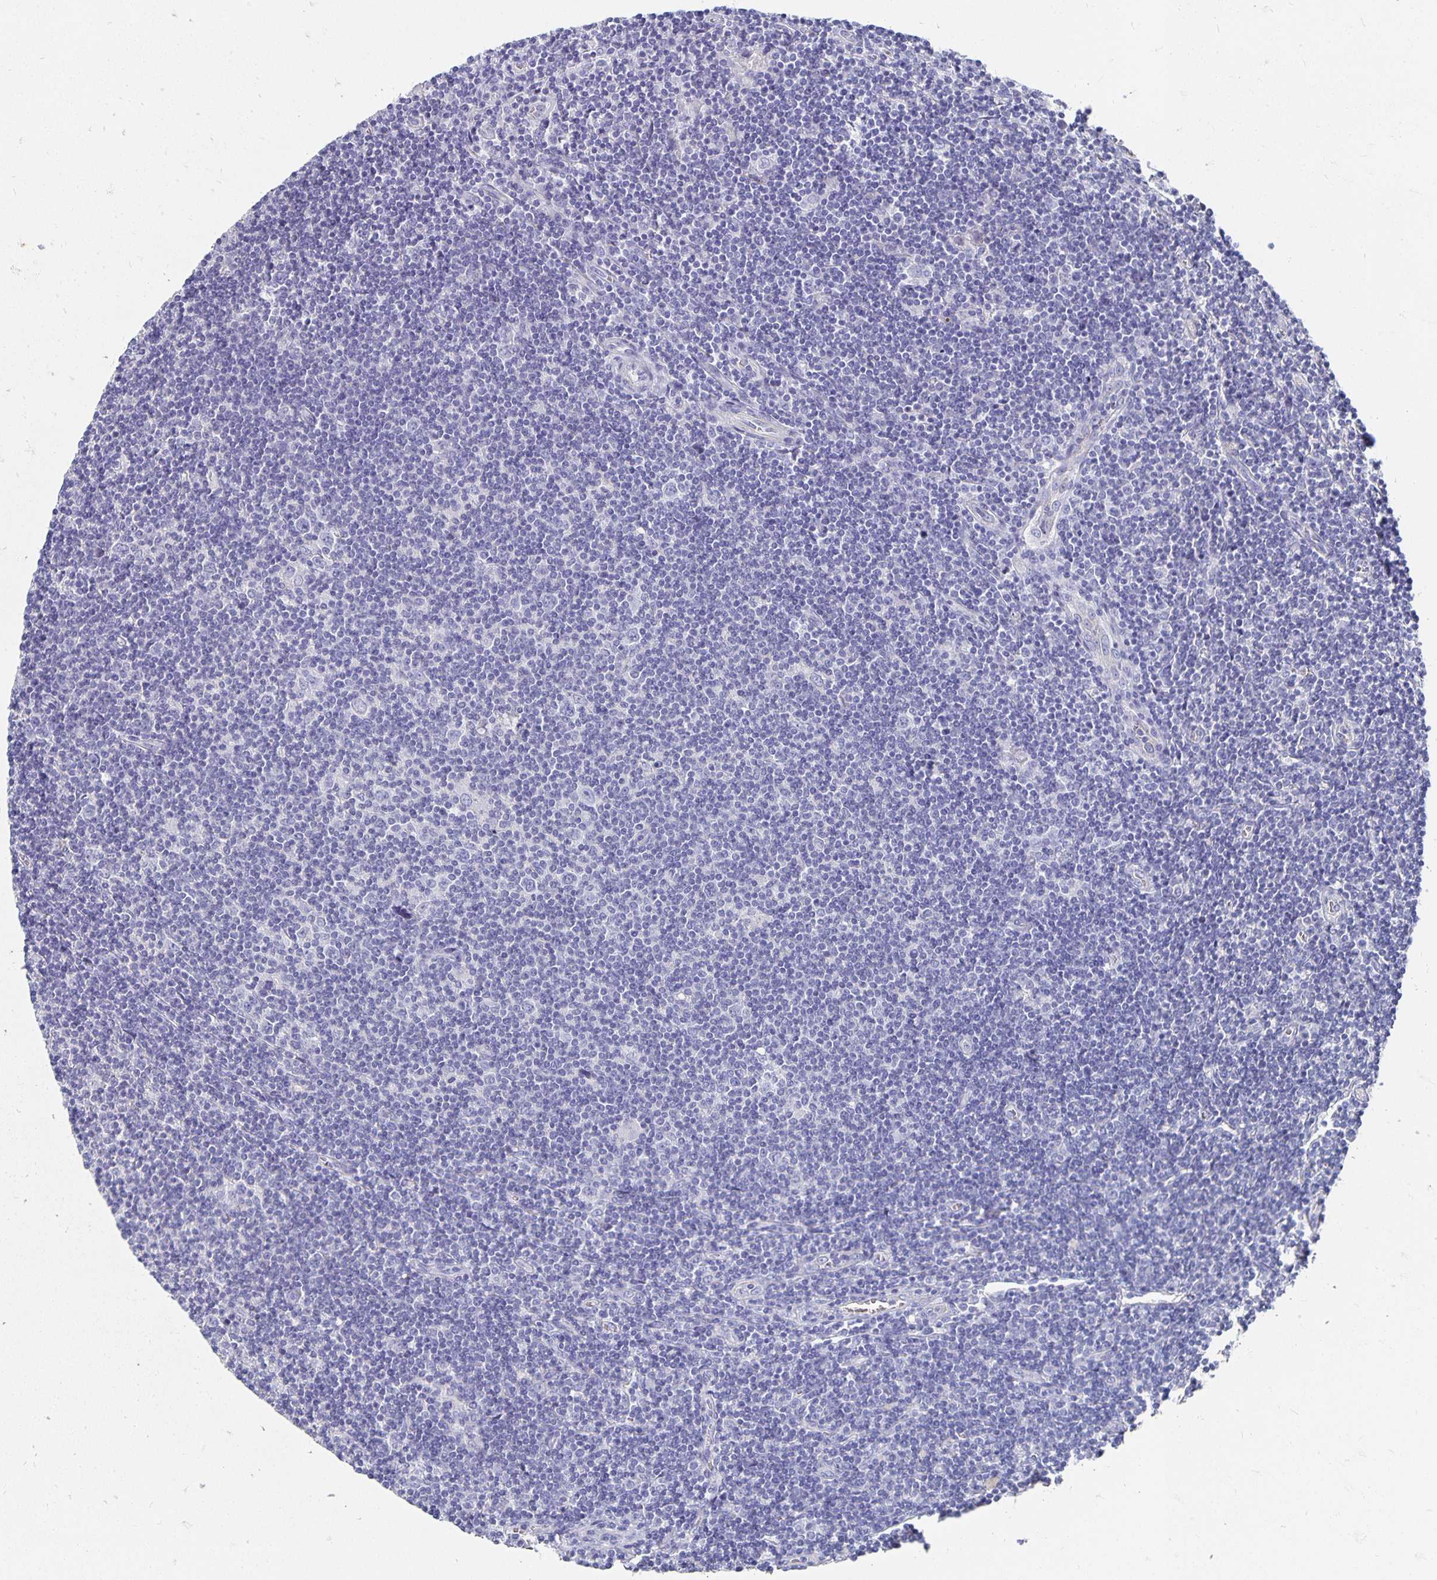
{"staining": {"intensity": "negative", "quantity": "none", "location": "none"}, "tissue": "lymphoma", "cell_type": "Tumor cells", "image_type": "cancer", "snomed": [{"axis": "morphology", "description": "Hodgkin's disease, NOS"}, {"axis": "topography", "description": "Lymph node"}], "caption": "Micrograph shows no significant protein positivity in tumor cells of Hodgkin's disease.", "gene": "APOB", "patient": {"sex": "male", "age": 40}}